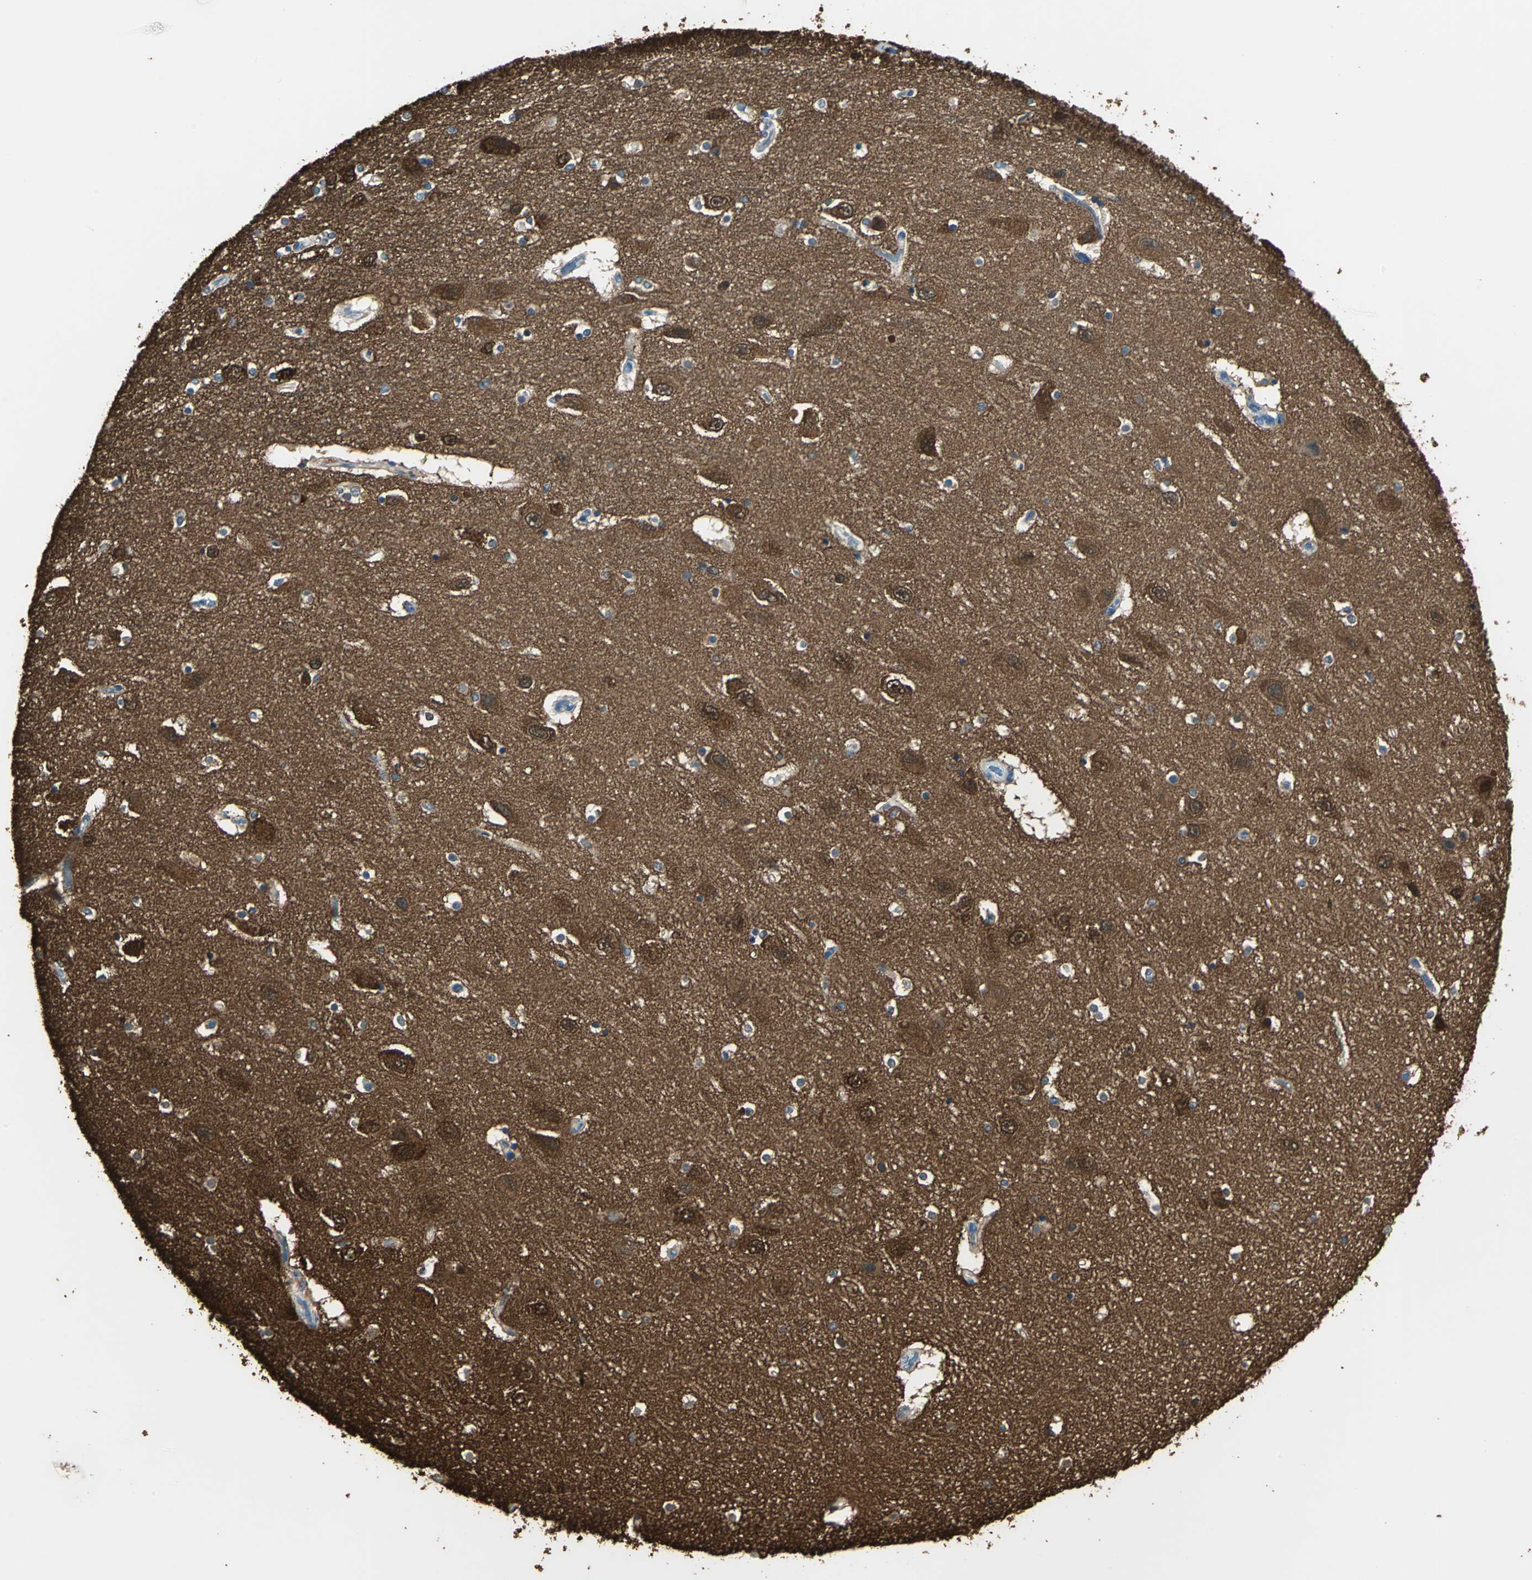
{"staining": {"intensity": "strong", "quantity": "<25%", "location": "nuclear"}, "tissue": "hippocampus", "cell_type": "Glial cells", "image_type": "normal", "snomed": [{"axis": "morphology", "description": "Normal tissue, NOS"}, {"axis": "topography", "description": "Hippocampus"}], "caption": "Unremarkable hippocampus exhibits strong nuclear staining in about <25% of glial cells, visualized by immunohistochemistry.", "gene": "UCHL1", "patient": {"sex": "female", "age": 54}}